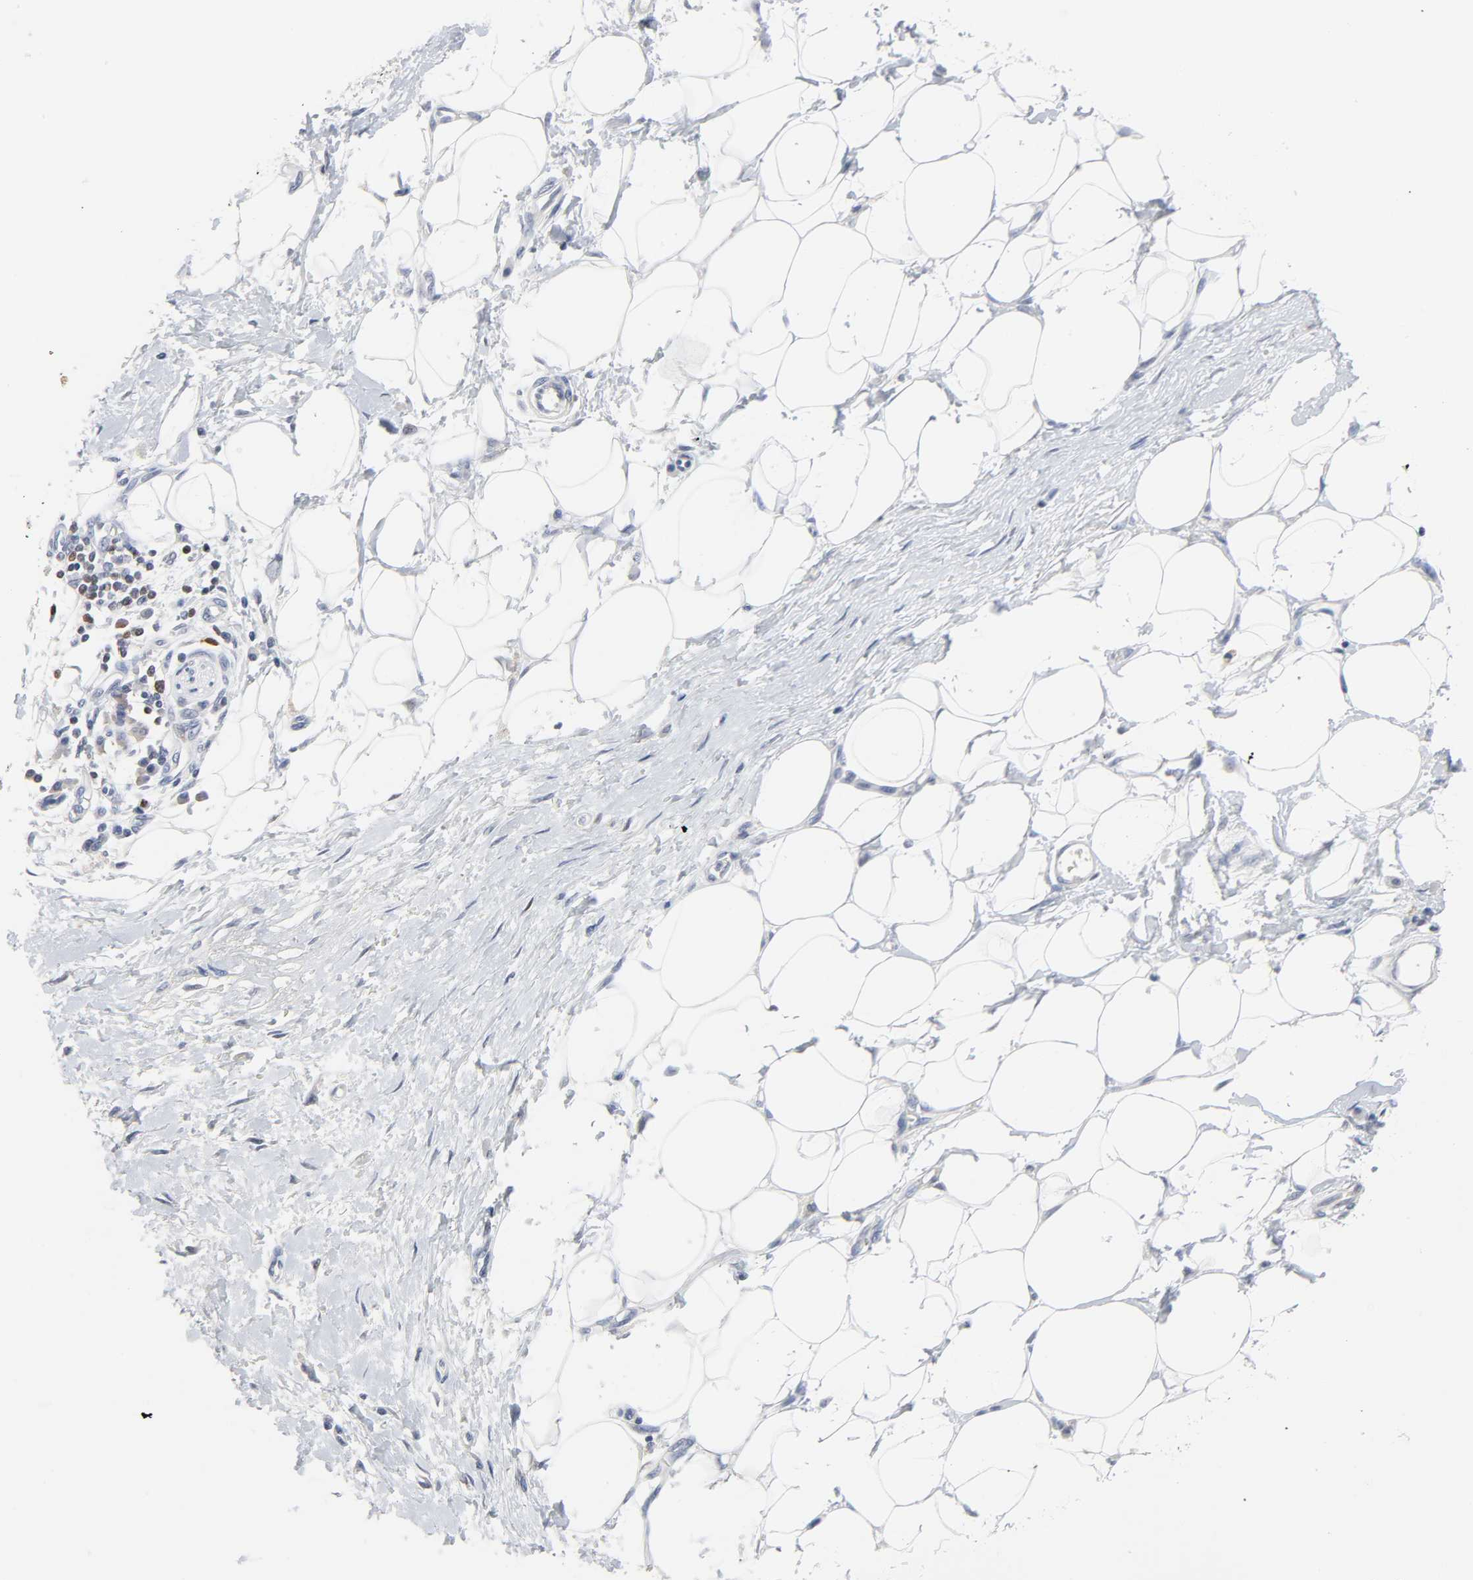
{"staining": {"intensity": "negative", "quantity": "none", "location": "none"}, "tissue": "adipose tissue", "cell_type": "Adipocytes", "image_type": "normal", "snomed": [{"axis": "morphology", "description": "Normal tissue, NOS"}, {"axis": "morphology", "description": "Urothelial carcinoma, High grade"}, {"axis": "topography", "description": "Vascular tissue"}, {"axis": "topography", "description": "Urinary bladder"}], "caption": "Immunohistochemistry of unremarkable adipose tissue reveals no positivity in adipocytes.", "gene": "WEE1", "patient": {"sex": "female", "age": 56}}